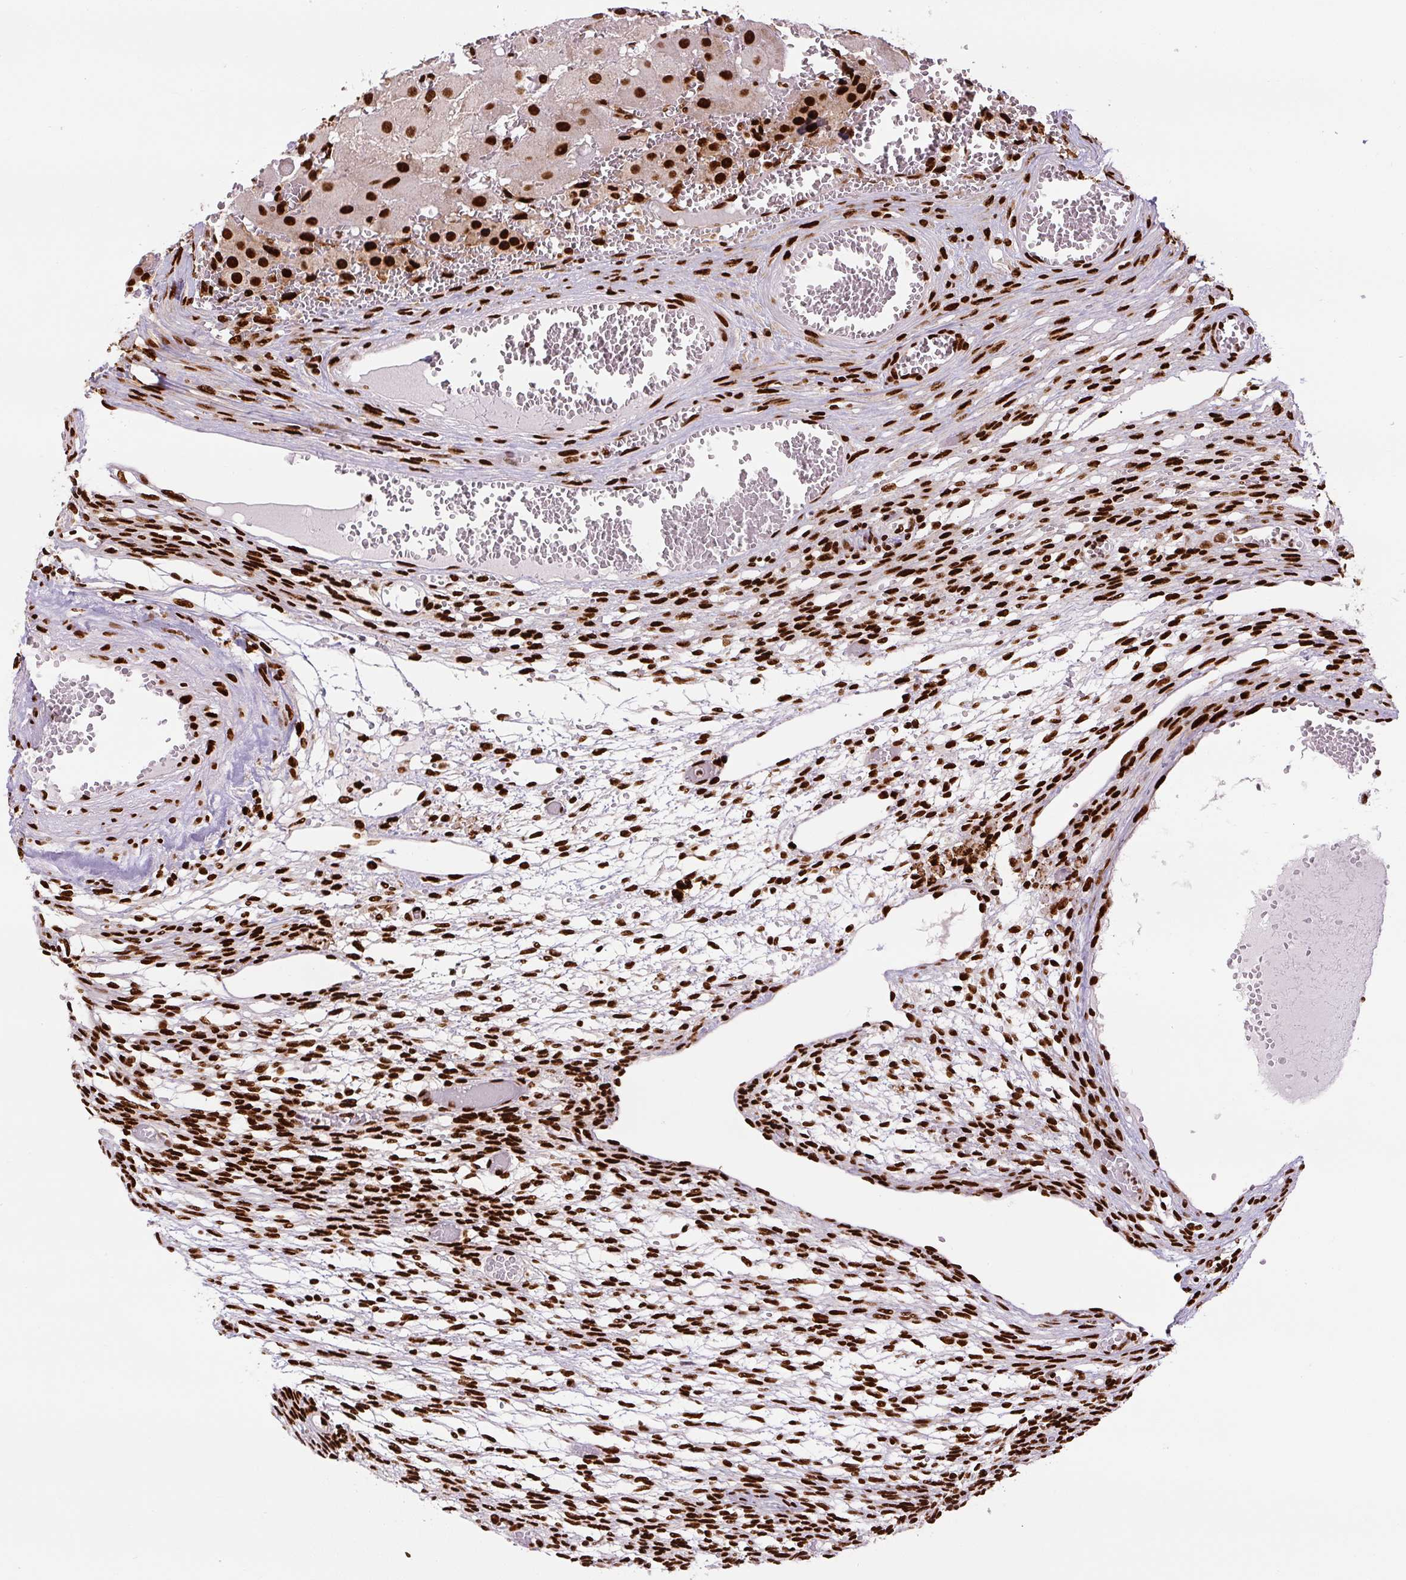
{"staining": {"intensity": "strong", "quantity": ">75%", "location": "nuclear"}, "tissue": "ovary", "cell_type": "Follicle cells", "image_type": "normal", "snomed": [{"axis": "morphology", "description": "Normal tissue, NOS"}, {"axis": "topography", "description": "Ovary"}], "caption": "Protein expression analysis of benign ovary demonstrates strong nuclear expression in about >75% of follicle cells. The staining is performed using DAB brown chromogen to label protein expression. The nuclei are counter-stained blue using hematoxylin.", "gene": "FUS", "patient": {"sex": "female", "age": 67}}